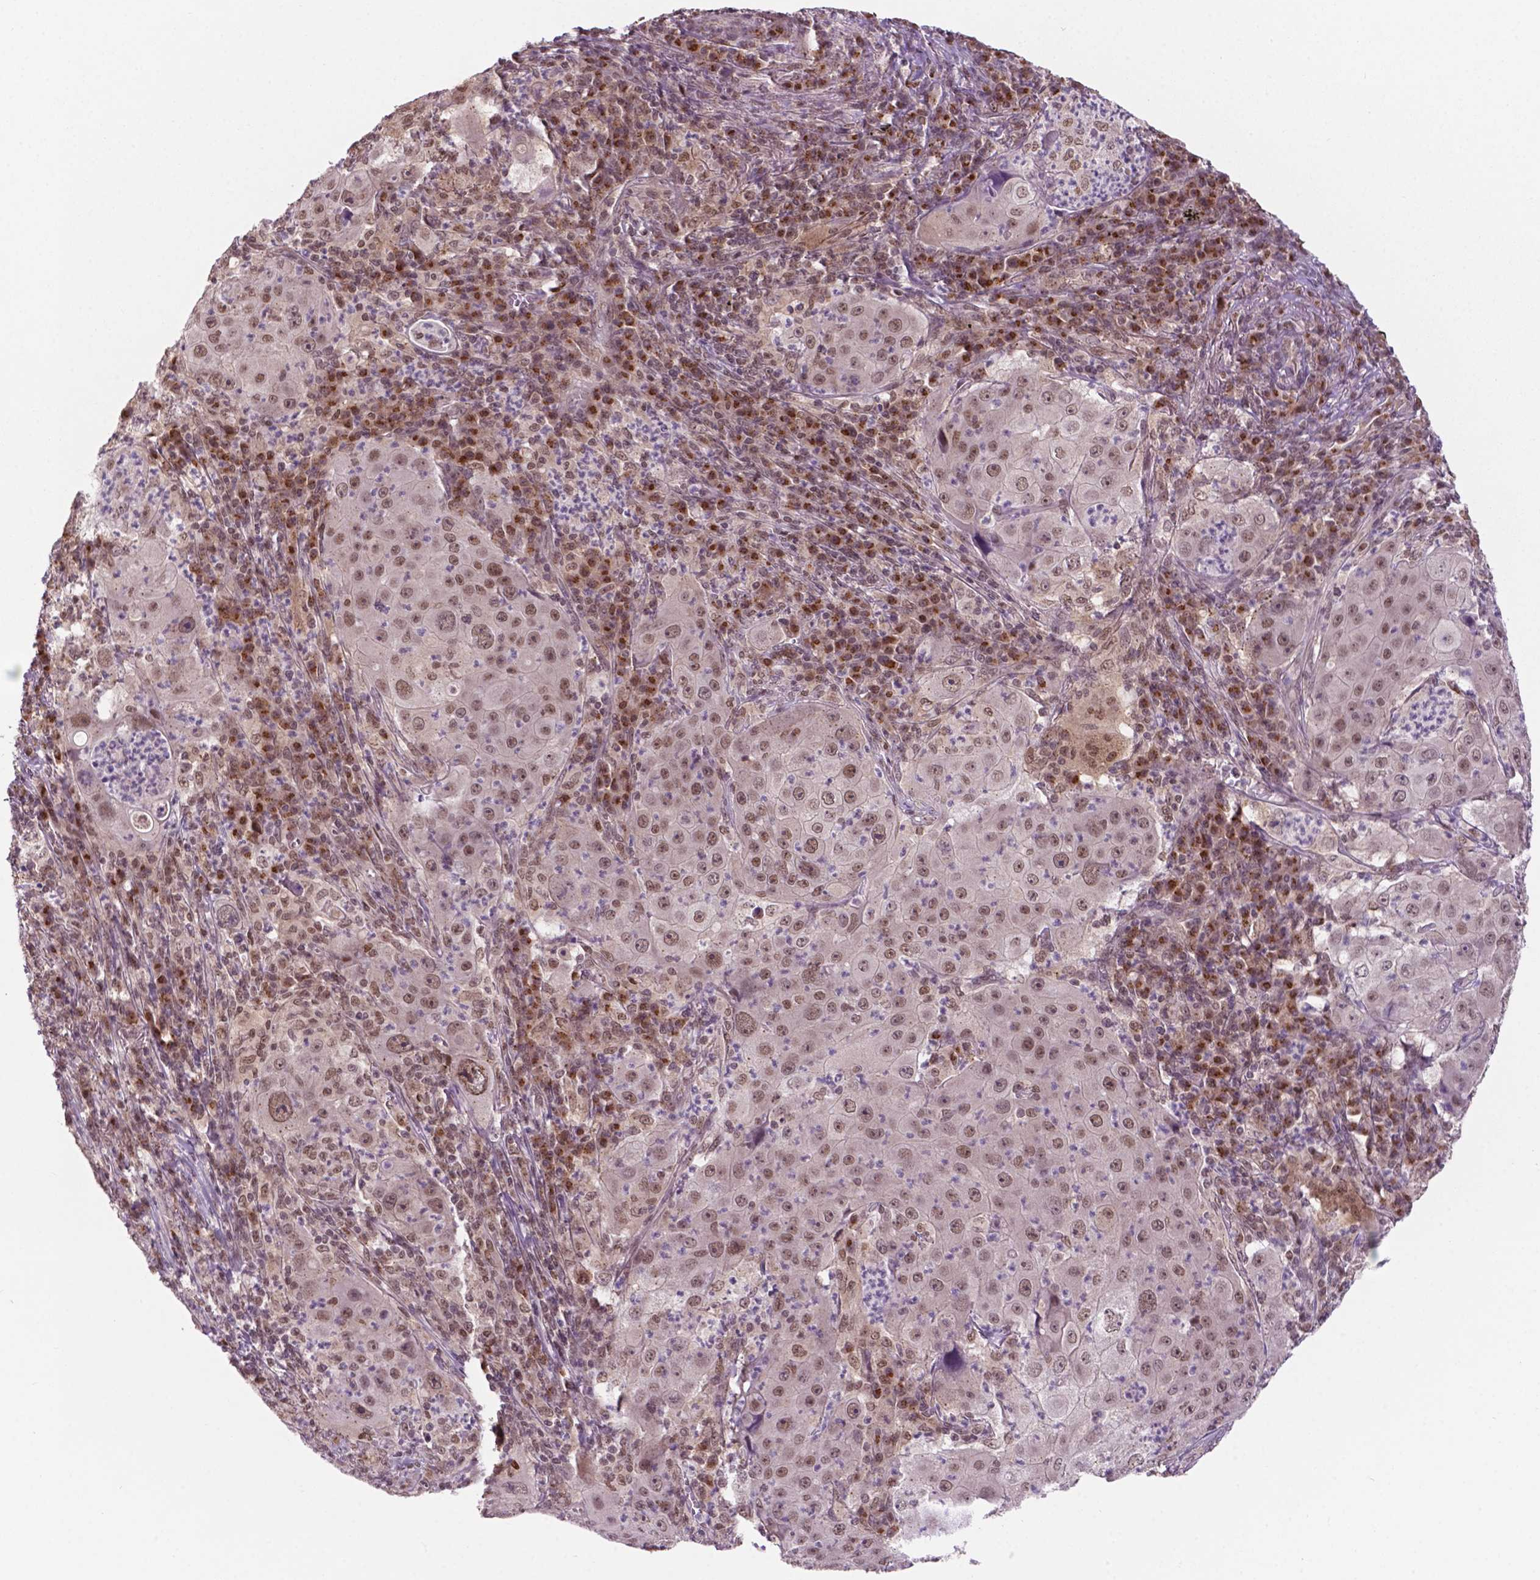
{"staining": {"intensity": "moderate", "quantity": ">75%", "location": "nuclear"}, "tissue": "lung cancer", "cell_type": "Tumor cells", "image_type": "cancer", "snomed": [{"axis": "morphology", "description": "Squamous cell carcinoma, NOS"}, {"axis": "topography", "description": "Lung"}], "caption": "Immunohistochemistry photomicrograph of neoplastic tissue: lung squamous cell carcinoma stained using IHC shows medium levels of moderate protein expression localized specifically in the nuclear of tumor cells, appearing as a nuclear brown color.", "gene": "PER2", "patient": {"sex": "female", "age": 59}}